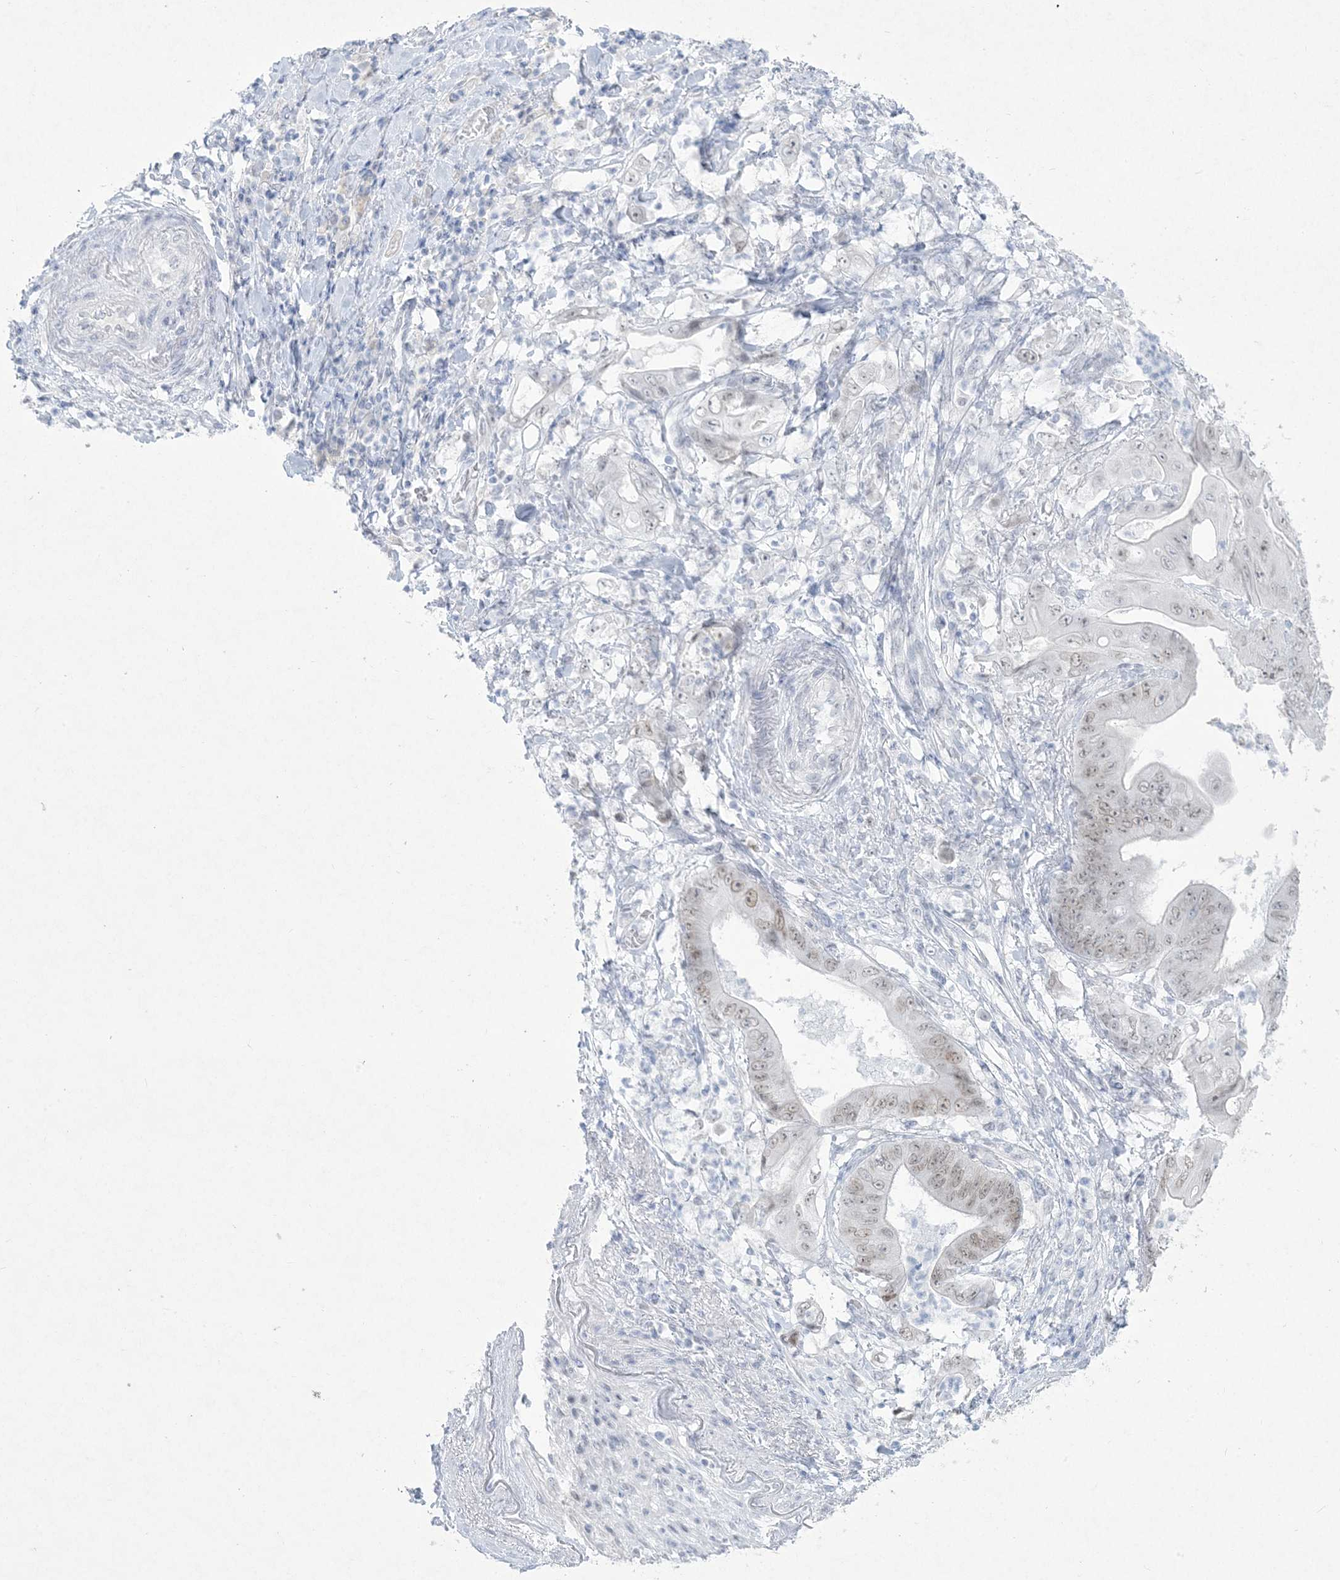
{"staining": {"intensity": "moderate", "quantity": "<25%", "location": "nuclear"}, "tissue": "stomach cancer", "cell_type": "Tumor cells", "image_type": "cancer", "snomed": [{"axis": "morphology", "description": "Adenocarcinoma, NOS"}, {"axis": "topography", "description": "Stomach"}], "caption": "Adenocarcinoma (stomach) stained with a protein marker shows moderate staining in tumor cells.", "gene": "HOMEZ", "patient": {"sex": "female", "age": 73}}